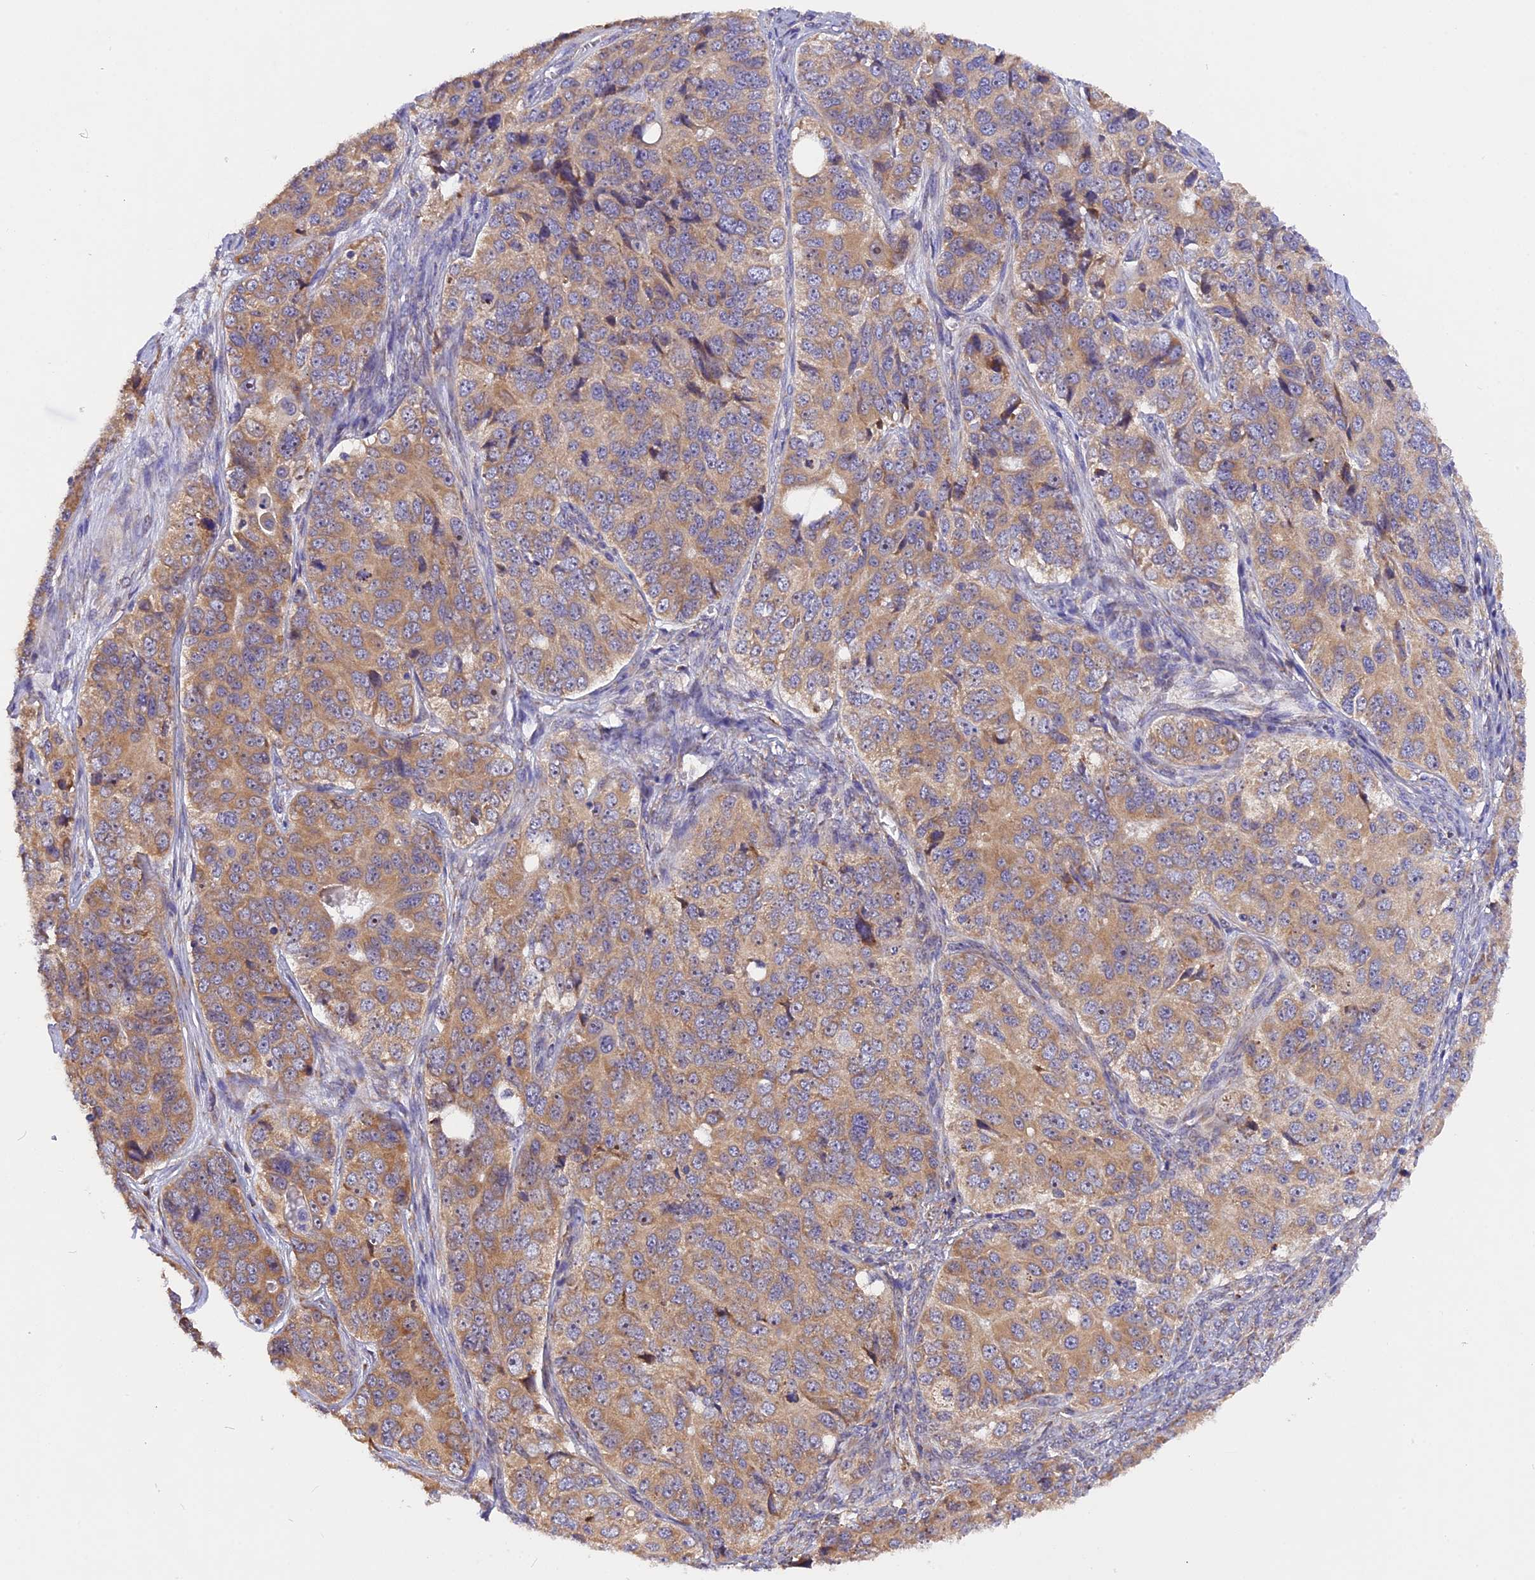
{"staining": {"intensity": "moderate", "quantity": ">75%", "location": "cytoplasmic/membranous"}, "tissue": "ovarian cancer", "cell_type": "Tumor cells", "image_type": "cancer", "snomed": [{"axis": "morphology", "description": "Carcinoma, endometroid"}, {"axis": "topography", "description": "Ovary"}], "caption": "Immunohistochemistry micrograph of endometroid carcinoma (ovarian) stained for a protein (brown), which shows medium levels of moderate cytoplasmic/membranous staining in about >75% of tumor cells.", "gene": "GNPTAB", "patient": {"sex": "female", "age": 51}}